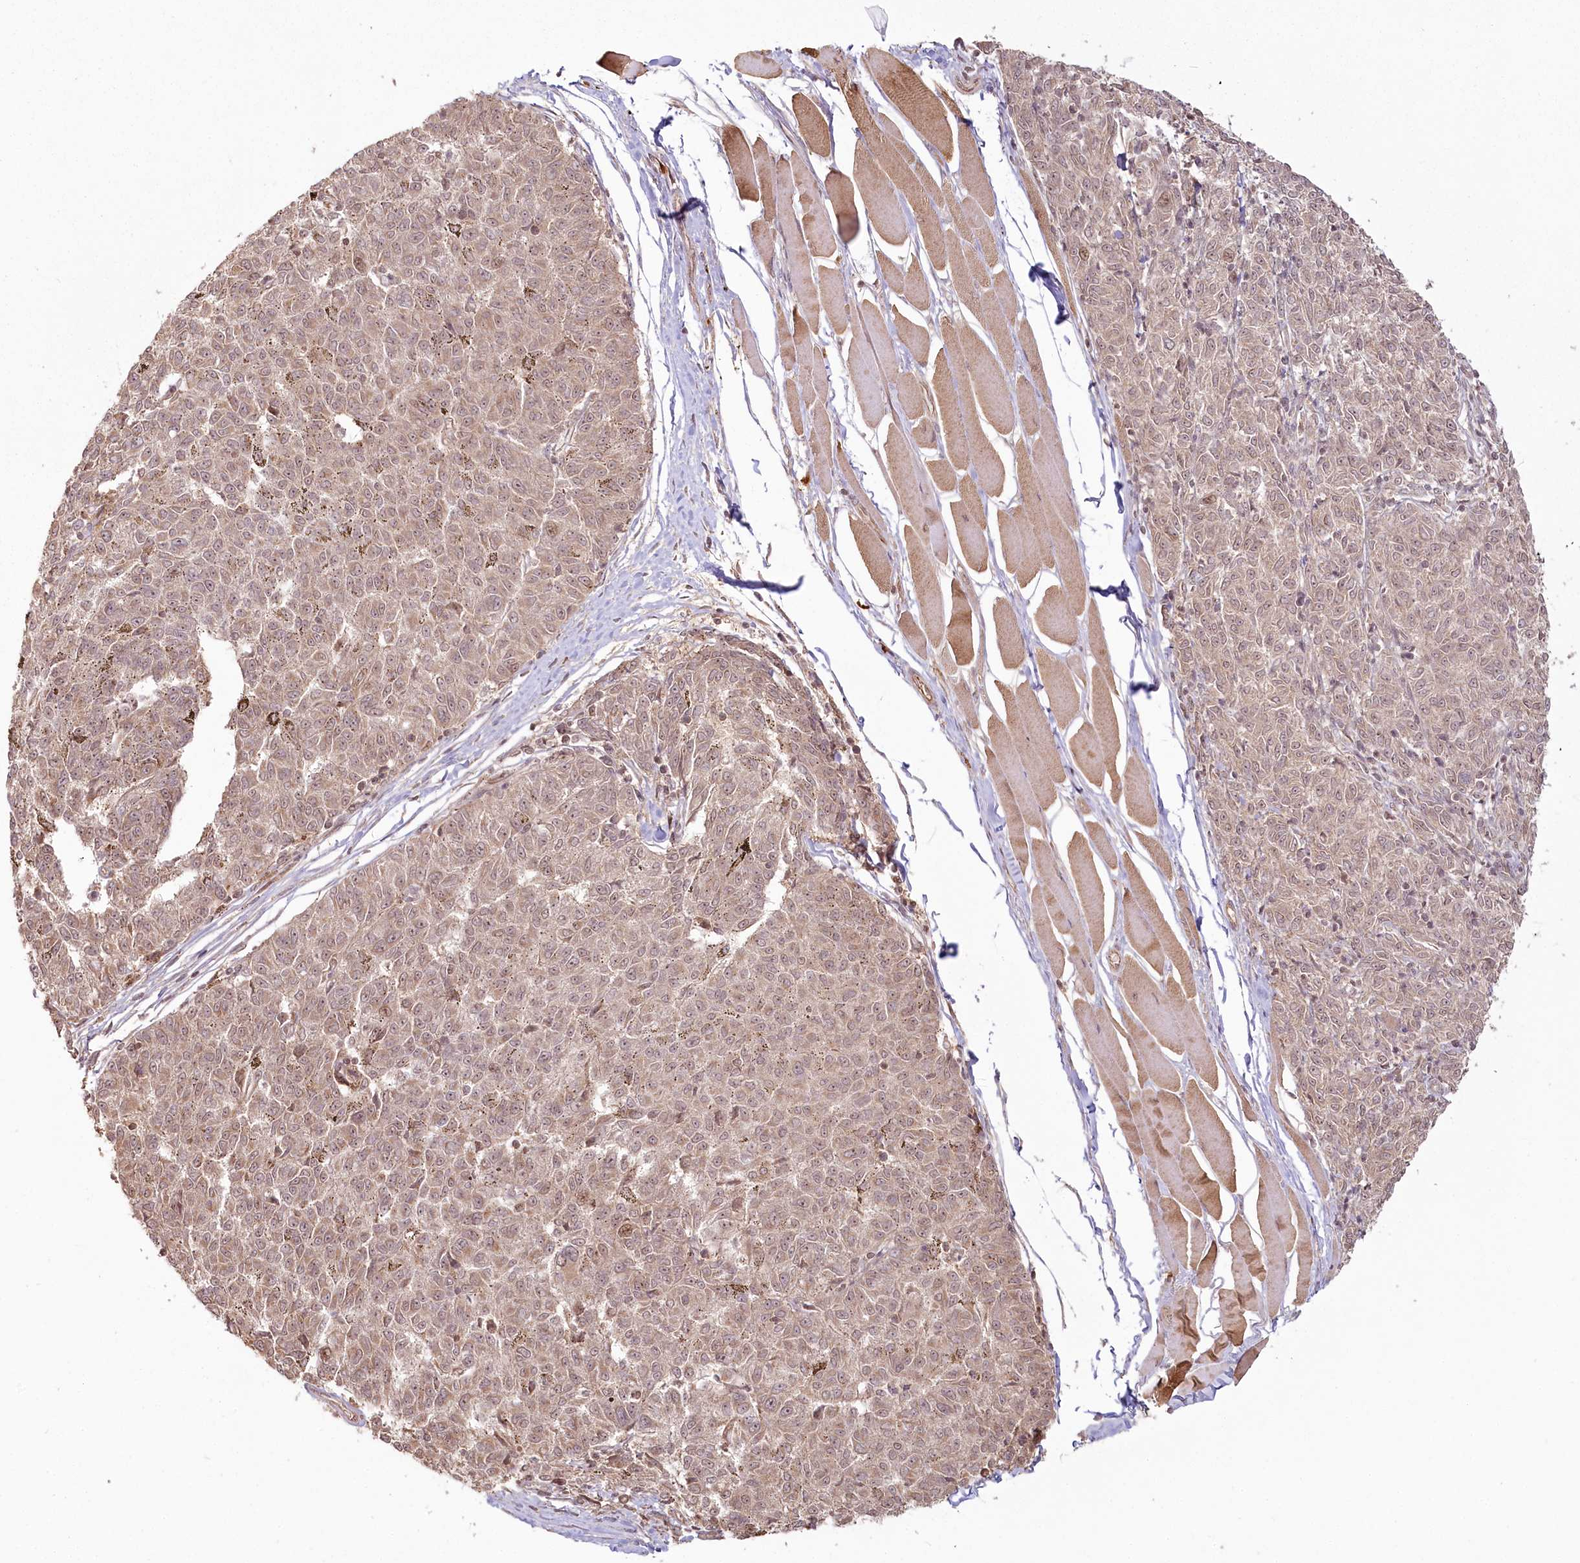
{"staining": {"intensity": "weak", "quantity": ">75%", "location": "cytoplasmic/membranous,nuclear"}, "tissue": "melanoma", "cell_type": "Tumor cells", "image_type": "cancer", "snomed": [{"axis": "morphology", "description": "Malignant melanoma, NOS"}, {"axis": "topography", "description": "Skin"}], "caption": "Immunohistochemistry histopathology image of neoplastic tissue: melanoma stained using IHC shows low levels of weak protein expression localized specifically in the cytoplasmic/membranous and nuclear of tumor cells, appearing as a cytoplasmic/membranous and nuclear brown color.", "gene": "R3HDM2", "patient": {"sex": "female", "age": 72}}